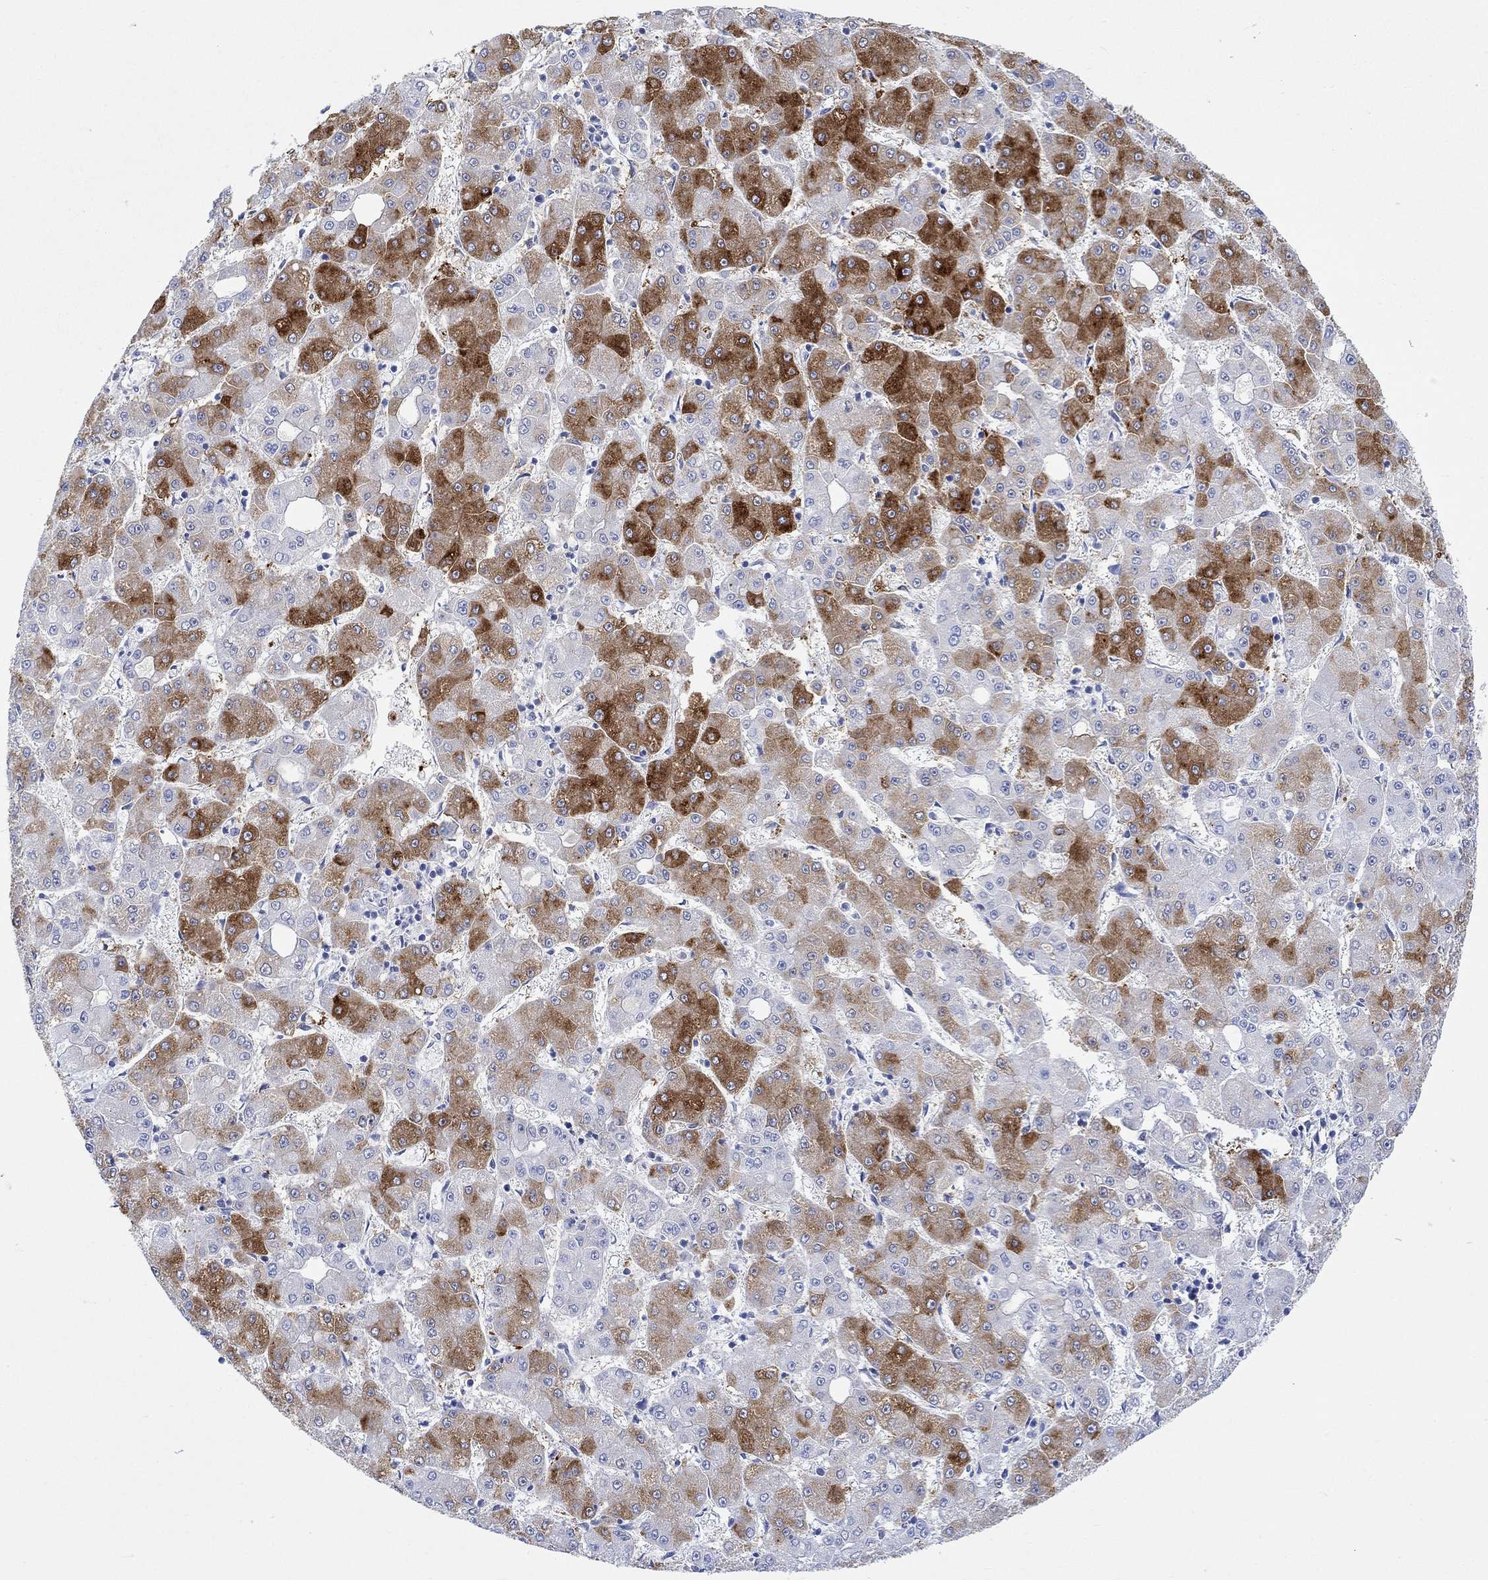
{"staining": {"intensity": "strong", "quantity": "25%-75%", "location": "cytoplasmic/membranous"}, "tissue": "liver cancer", "cell_type": "Tumor cells", "image_type": "cancer", "snomed": [{"axis": "morphology", "description": "Carcinoma, Hepatocellular, NOS"}, {"axis": "topography", "description": "Liver"}], "caption": "IHC image of human hepatocellular carcinoma (liver) stained for a protein (brown), which displays high levels of strong cytoplasmic/membranous expression in about 25%-75% of tumor cells.", "gene": "REEP6", "patient": {"sex": "male", "age": 73}}